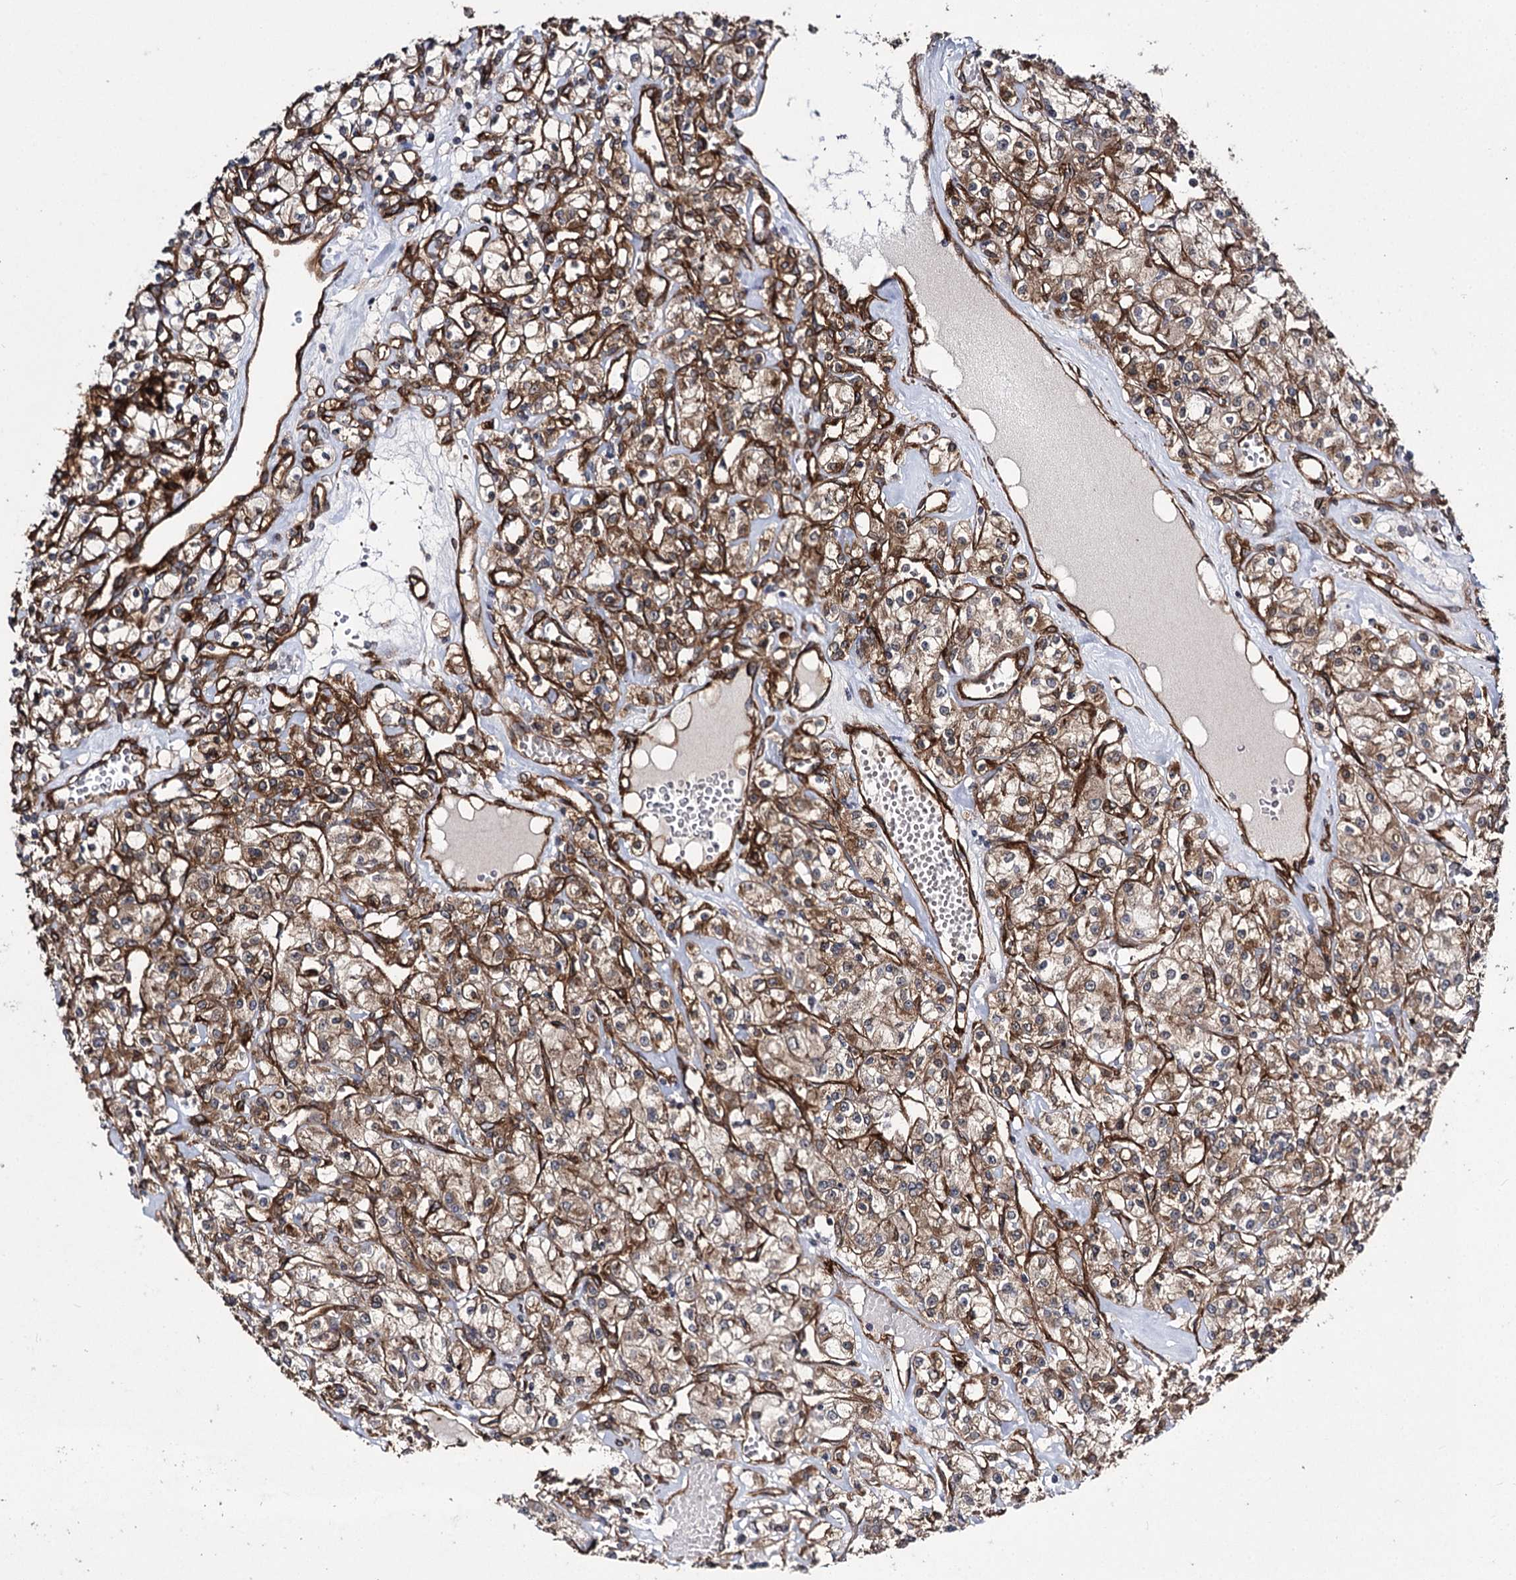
{"staining": {"intensity": "moderate", "quantity": ">75%", "location": "cytoplasmic/membranous"}, "tissue": "renal cancer", "cell_type": "Tumor cells", "image_type": "cancer", "snomed": [{"axis": "morphology", "description": "Adenocarcinoma, NOS"}, {"axis": "topography", "description": "Kidney"}], "caption": "Tumor cells display medium levels of moderate cytoplasmic/membranous expression in approximately >75% of cells in human renal adenocarcinoma.", "gene": "MYO1C", "patient": {"sex": "female", "age": 59}}